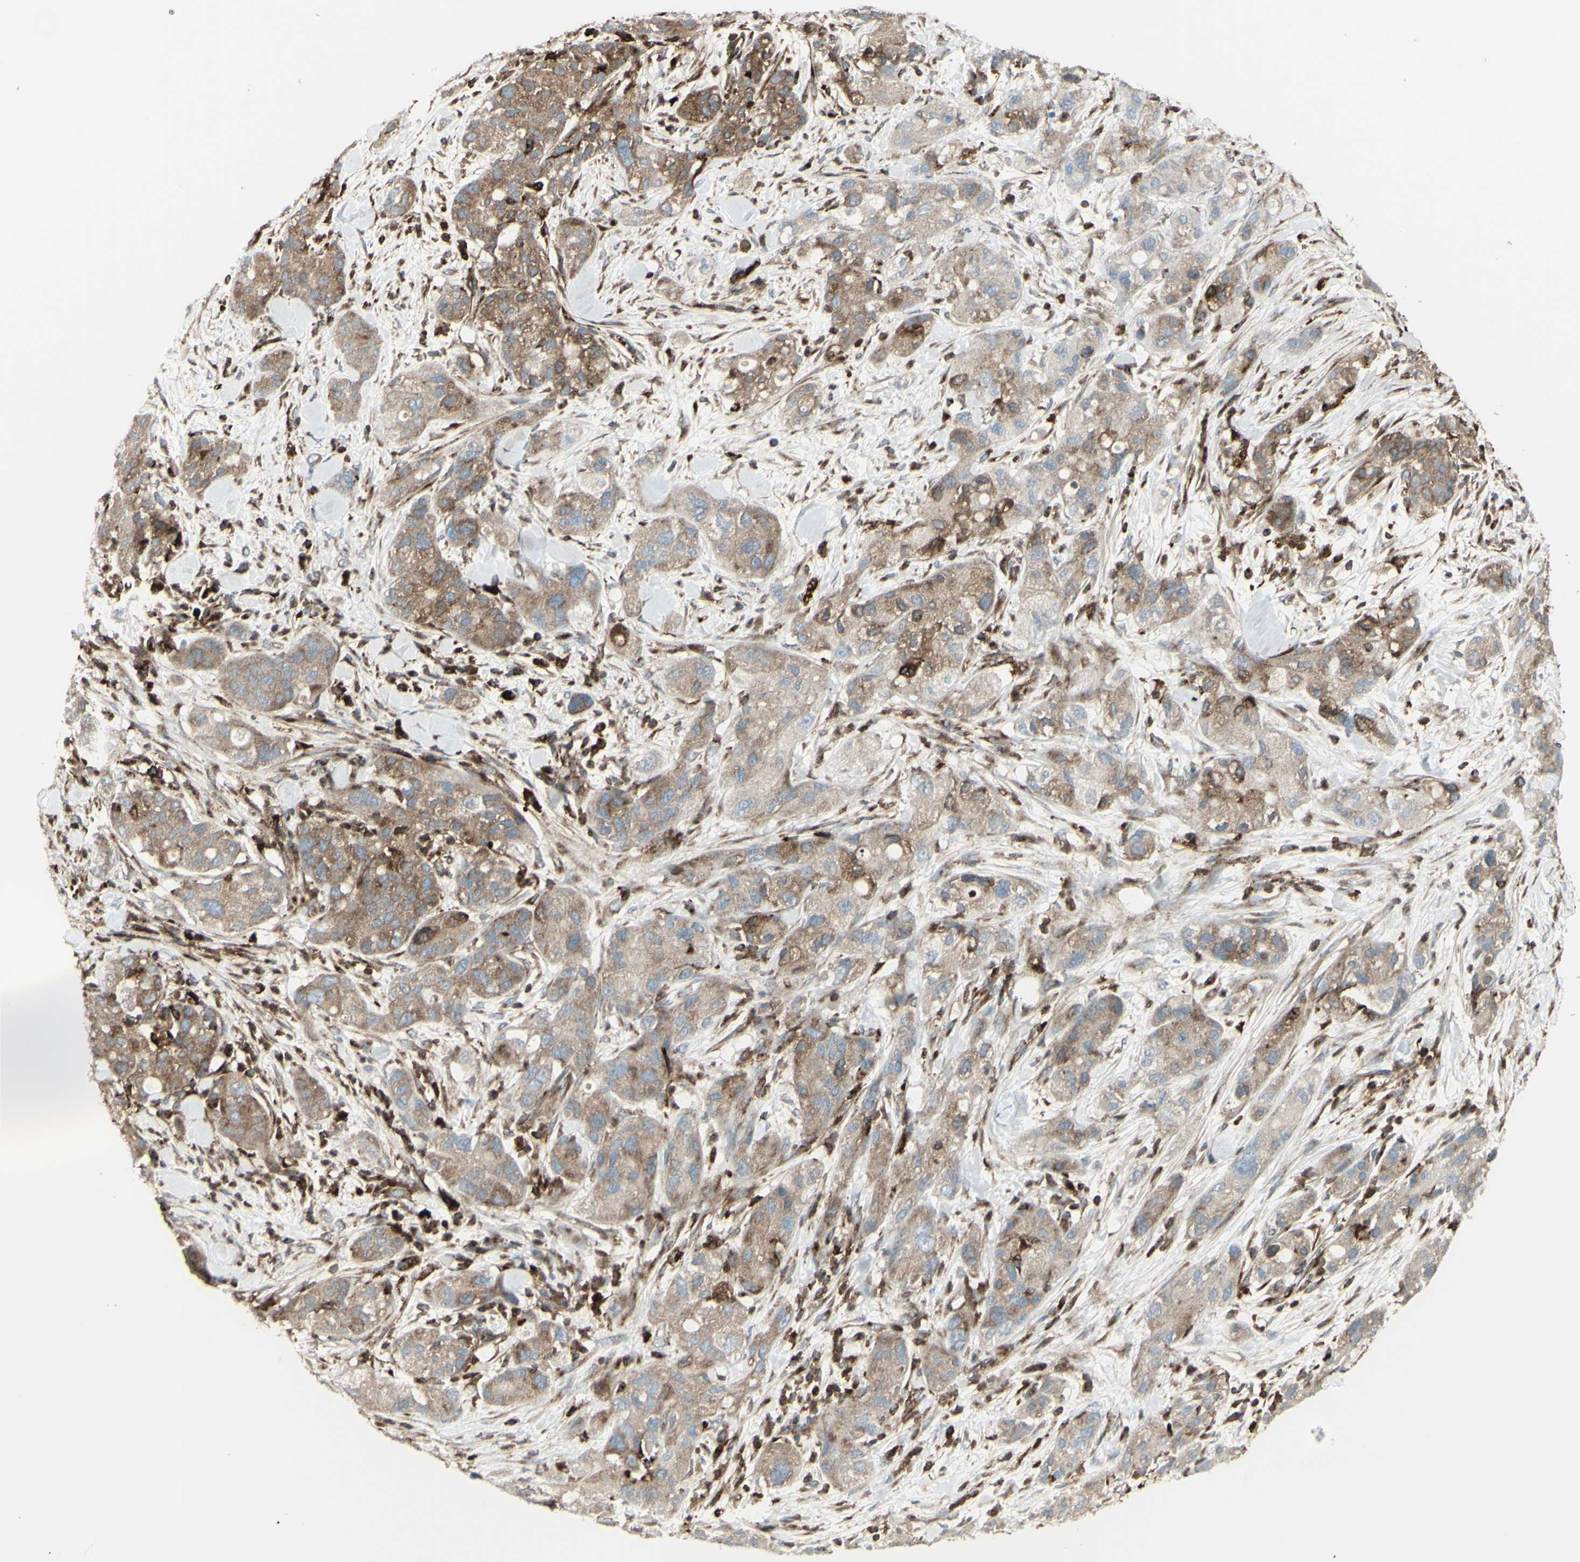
{"staining": {"intensity": "moderate", "quantity": ">75%", "location": "cytoplasmic/membranous"}, "tissue": "pancreatic cancer", "cell_type": "Tumor cells", "image_type": "cancer", "snomed": [{"axis": "morphology", "description": "Adenocarcinoma, NOS"}, {"axis": "topography", "description": "Pancreas"}], "caption": "This micrograph shows IHC staining of human adenocarcinoma (pancreatic), with medium moderate cytoplasmic/membranous positivity in about >75% of tumor cells.", "gene": "NAPA", "patient": {"sex": "female", "age": 78}}